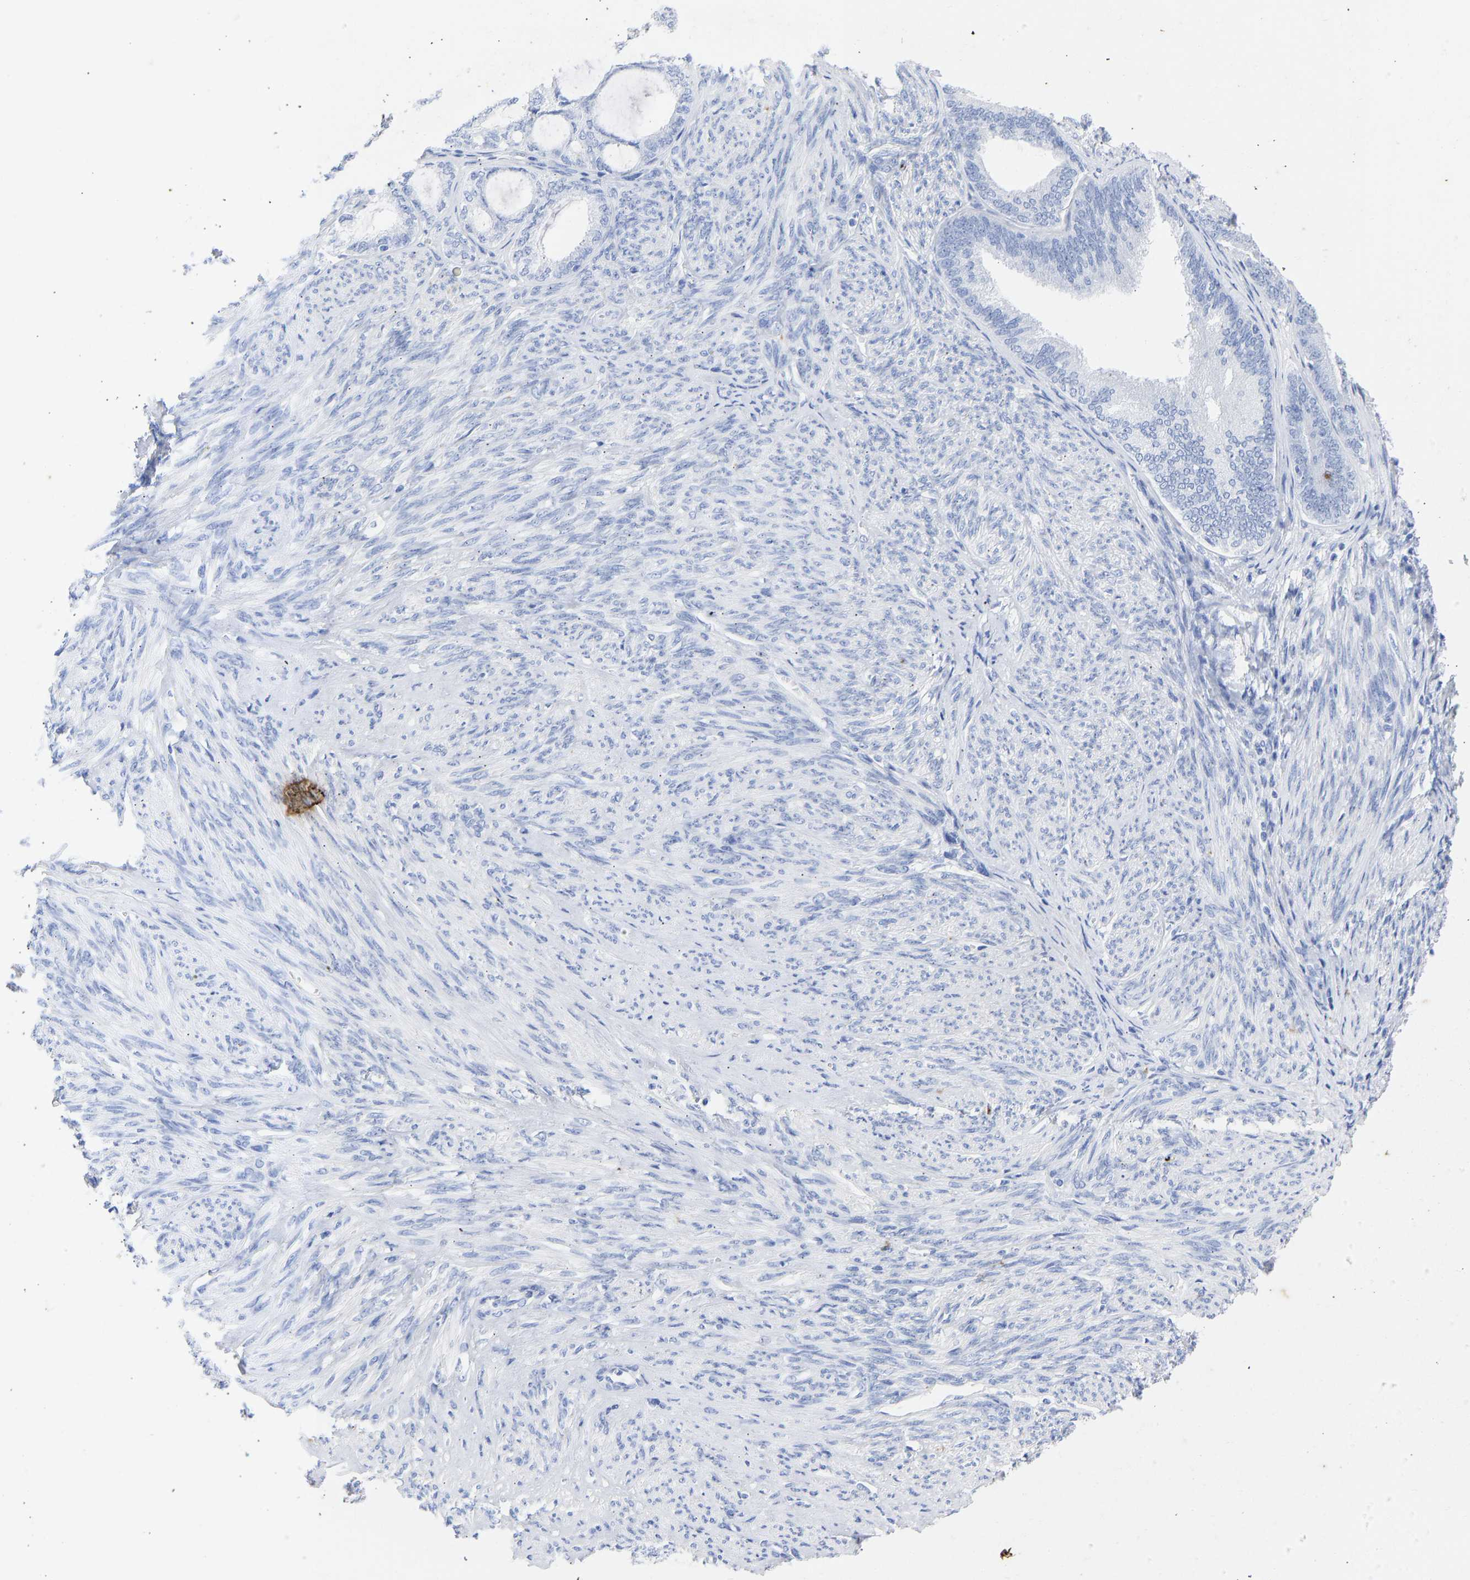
{"staining": {"intensity": "negative", "quantity": "none", "location": "none"}, "tissue": "endometrial cancer", "cell_type": "Tumor cells", "image_type": "cancer", "snomed": [{"axis": "morphology", "description": "Adenocarcinoma, NOS"}, {"axis": "topography", "description": "Endometrium"}], "caption": "A photomicrograph of human adenocarcinoma (endometrial) is negative for staining in tumor cells.", "gene": "KRT1", "patient": {"sex": "female", "age": 86}}